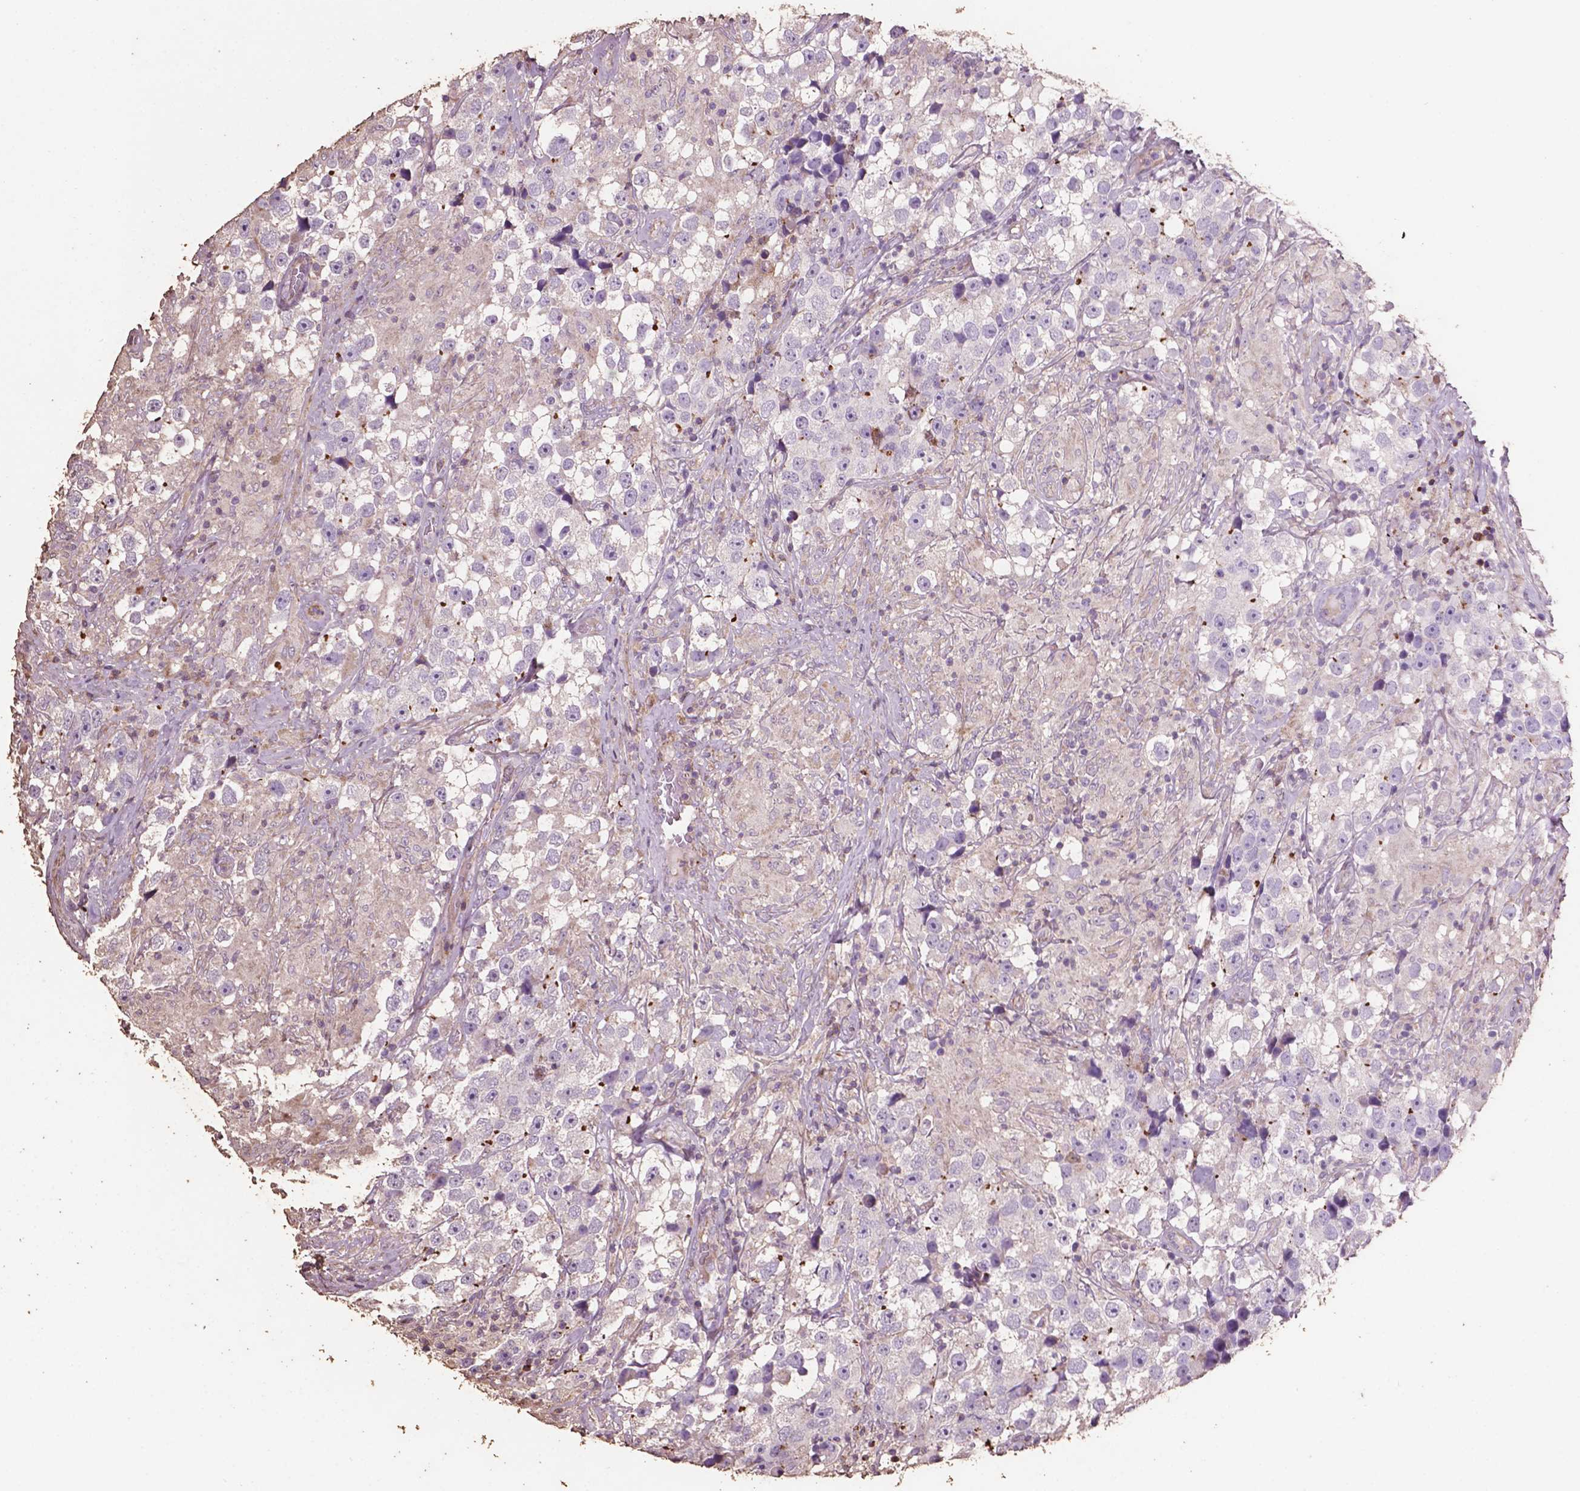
{"staining": {"intensity": "negative", "quantity": "none", "location": "none"}, "tissue": "testis cancer", "cell_type": "Tumor cells", "image_type": "cancer", "snomed": [{"axis": "morphology", "description": "Seminoma, NOS"}, {"axis": "topography", "description": "Testis"}], "caption": "Testis seminoma was stained to show a protein in brown. There is no significant expression in tumor cells.", "gene": "COMMD4", "patient": {"sex": "male", "age": 46}}